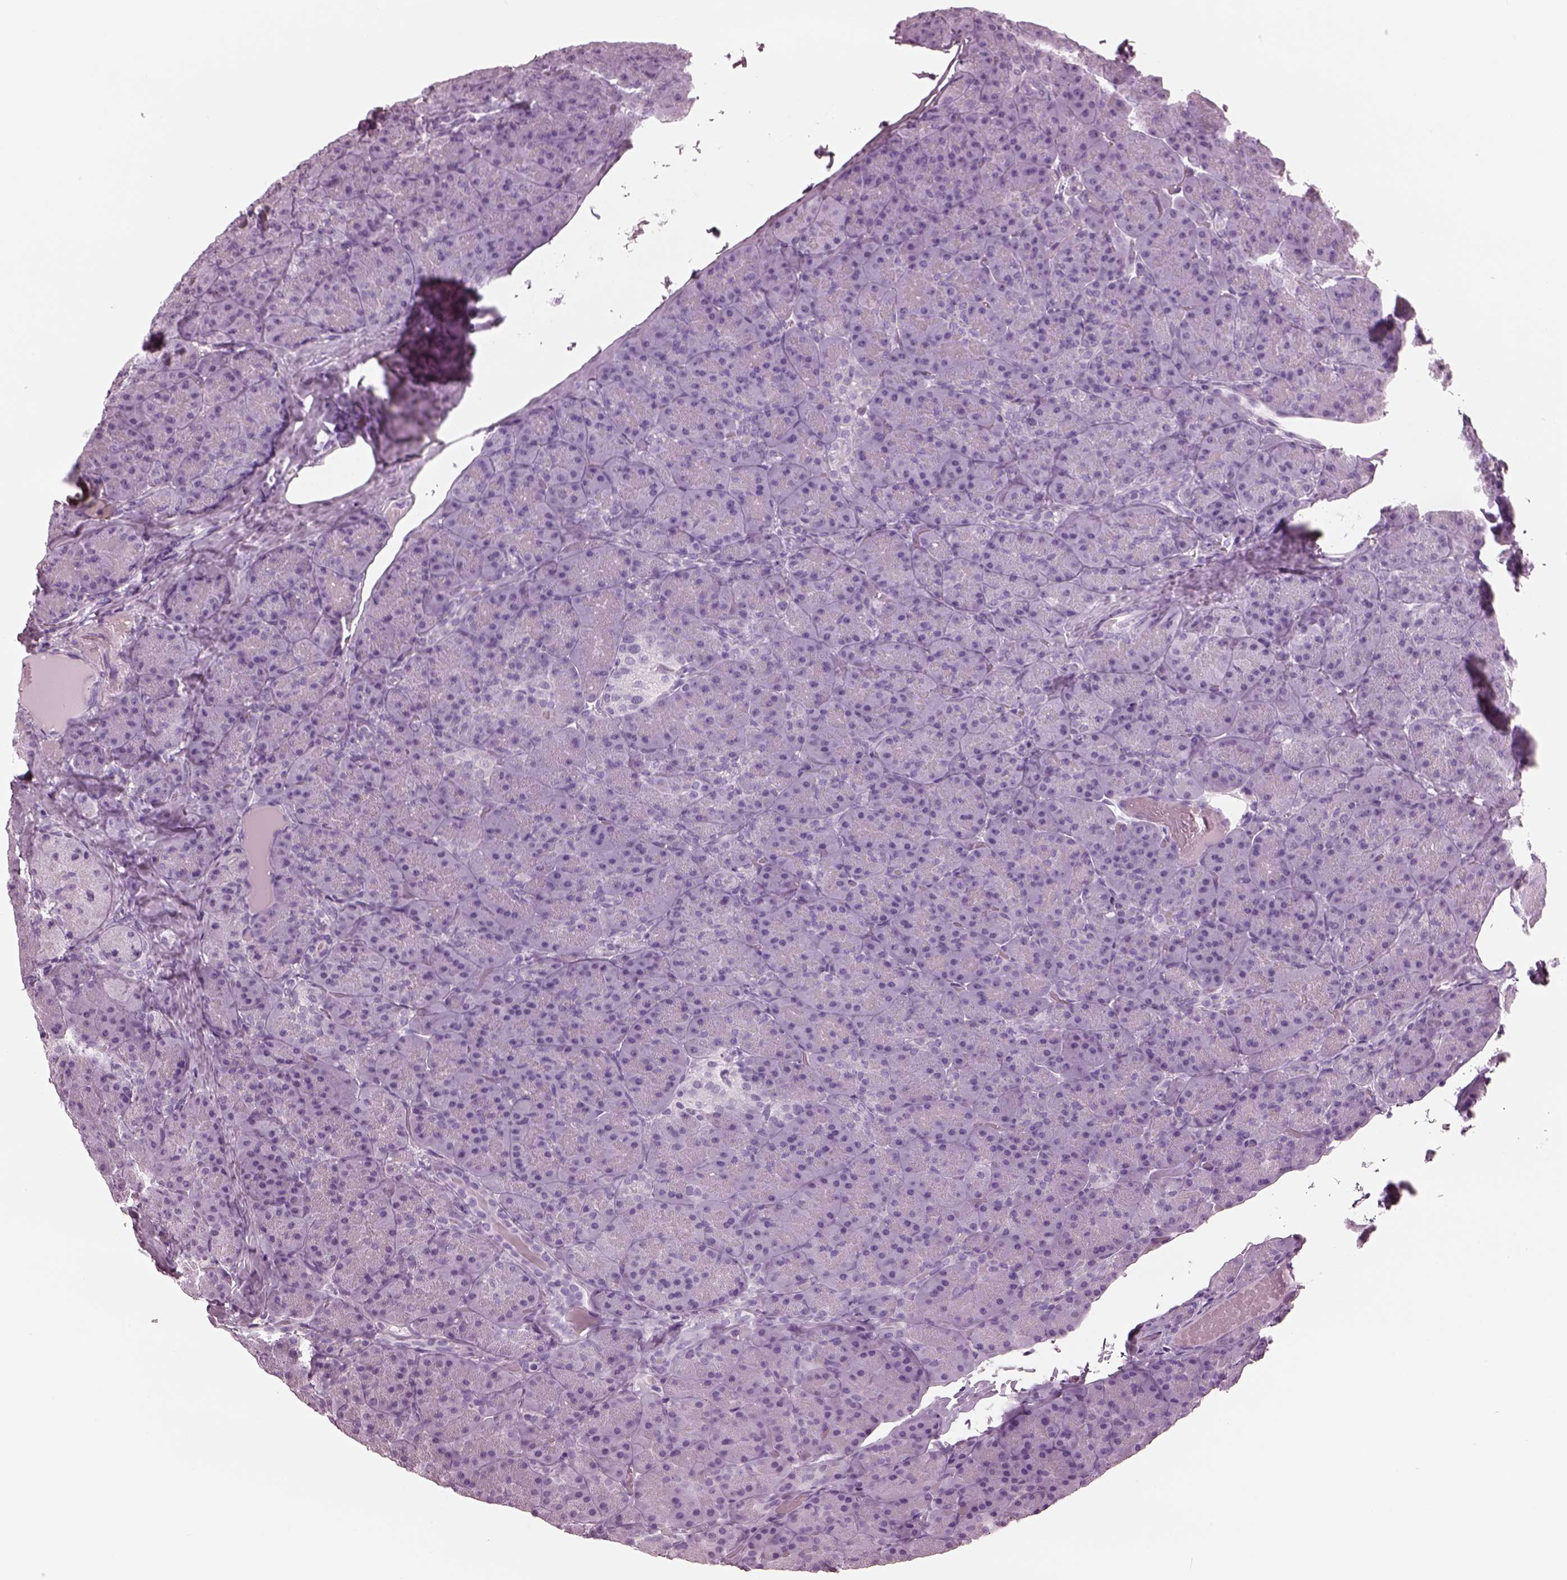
{"staining": {"intensity": "negative", "quantity": "none", "location": "none"}, "tissue": "pancreas", "cell_type": "Exocrine glandular cells", "image_type": "normal", "snomed": [{"axis": "morphology", "description": "Normal tissue, NOS"}, {"axis": "topography", "description": "Pancreas"}], "caption": "Photomicrograph shows no significant protein positivity in exocrine glandular cells of benign pancreas.", "gene": "PACRG", "patient": {"sex": "male", "age": 57}}